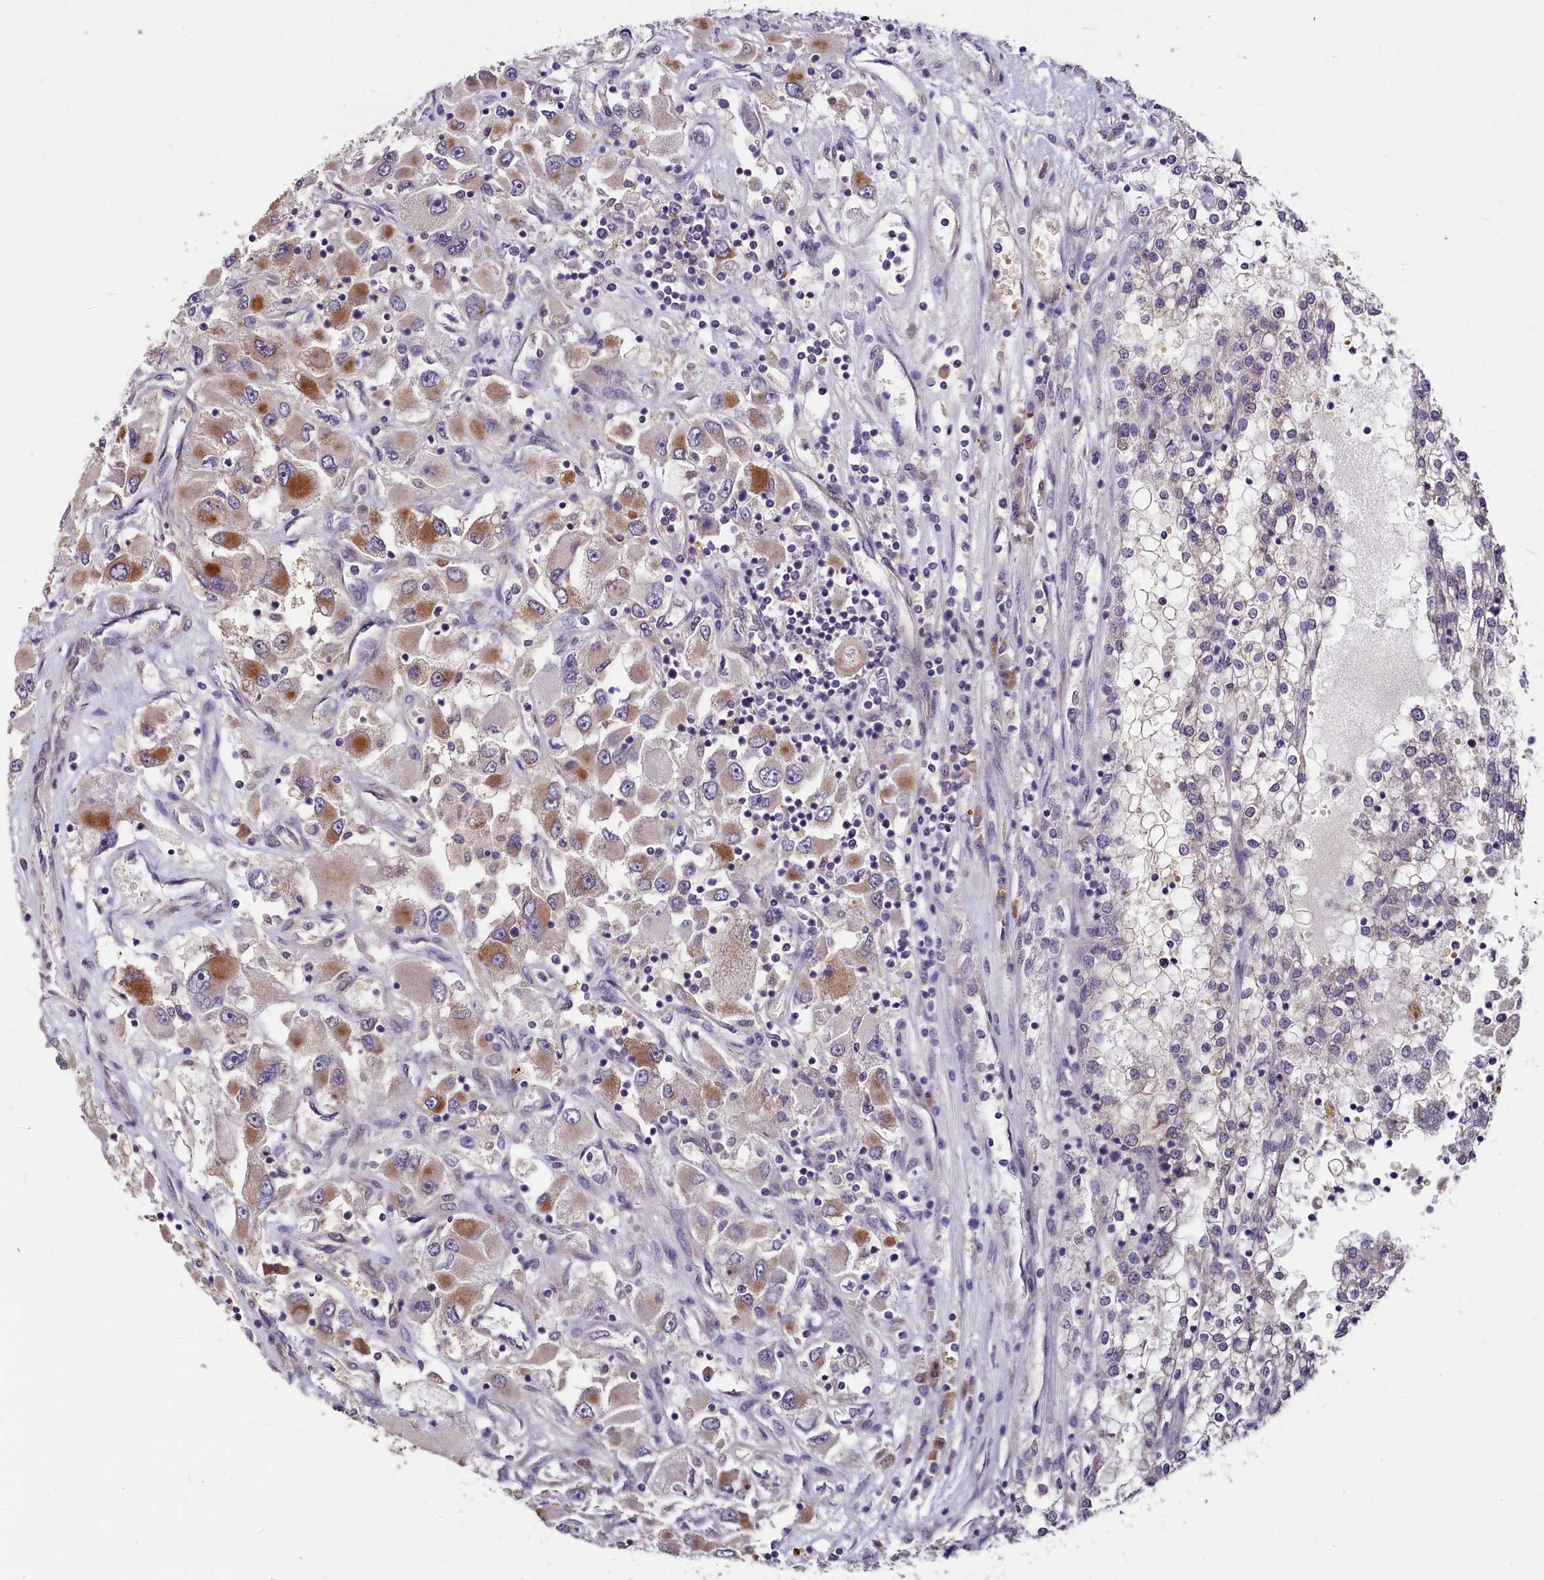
{"staining": {"intensity": "moderate", "quantity": ">75%", "location": "cytoplasmic/membranous"}, "tissue": "renal cancer", "cell_type": "Tumor cells", "image_type": "cancer", "snomed": [{"axis": "morphology", "description": "Adenocarcinoma, NOS"}, {"axis": "topography", "description": "Kidney"}], "caption": "Immunohistochemistry (IHC) image of renal cancer stained for a protein (brown), which shows medium levels of moderate cytoplasmic/membranous expression in approximately >75% of tumor cells.", "gene": "SLC39A6", "patient": {"sex": "female", "age": 52}}